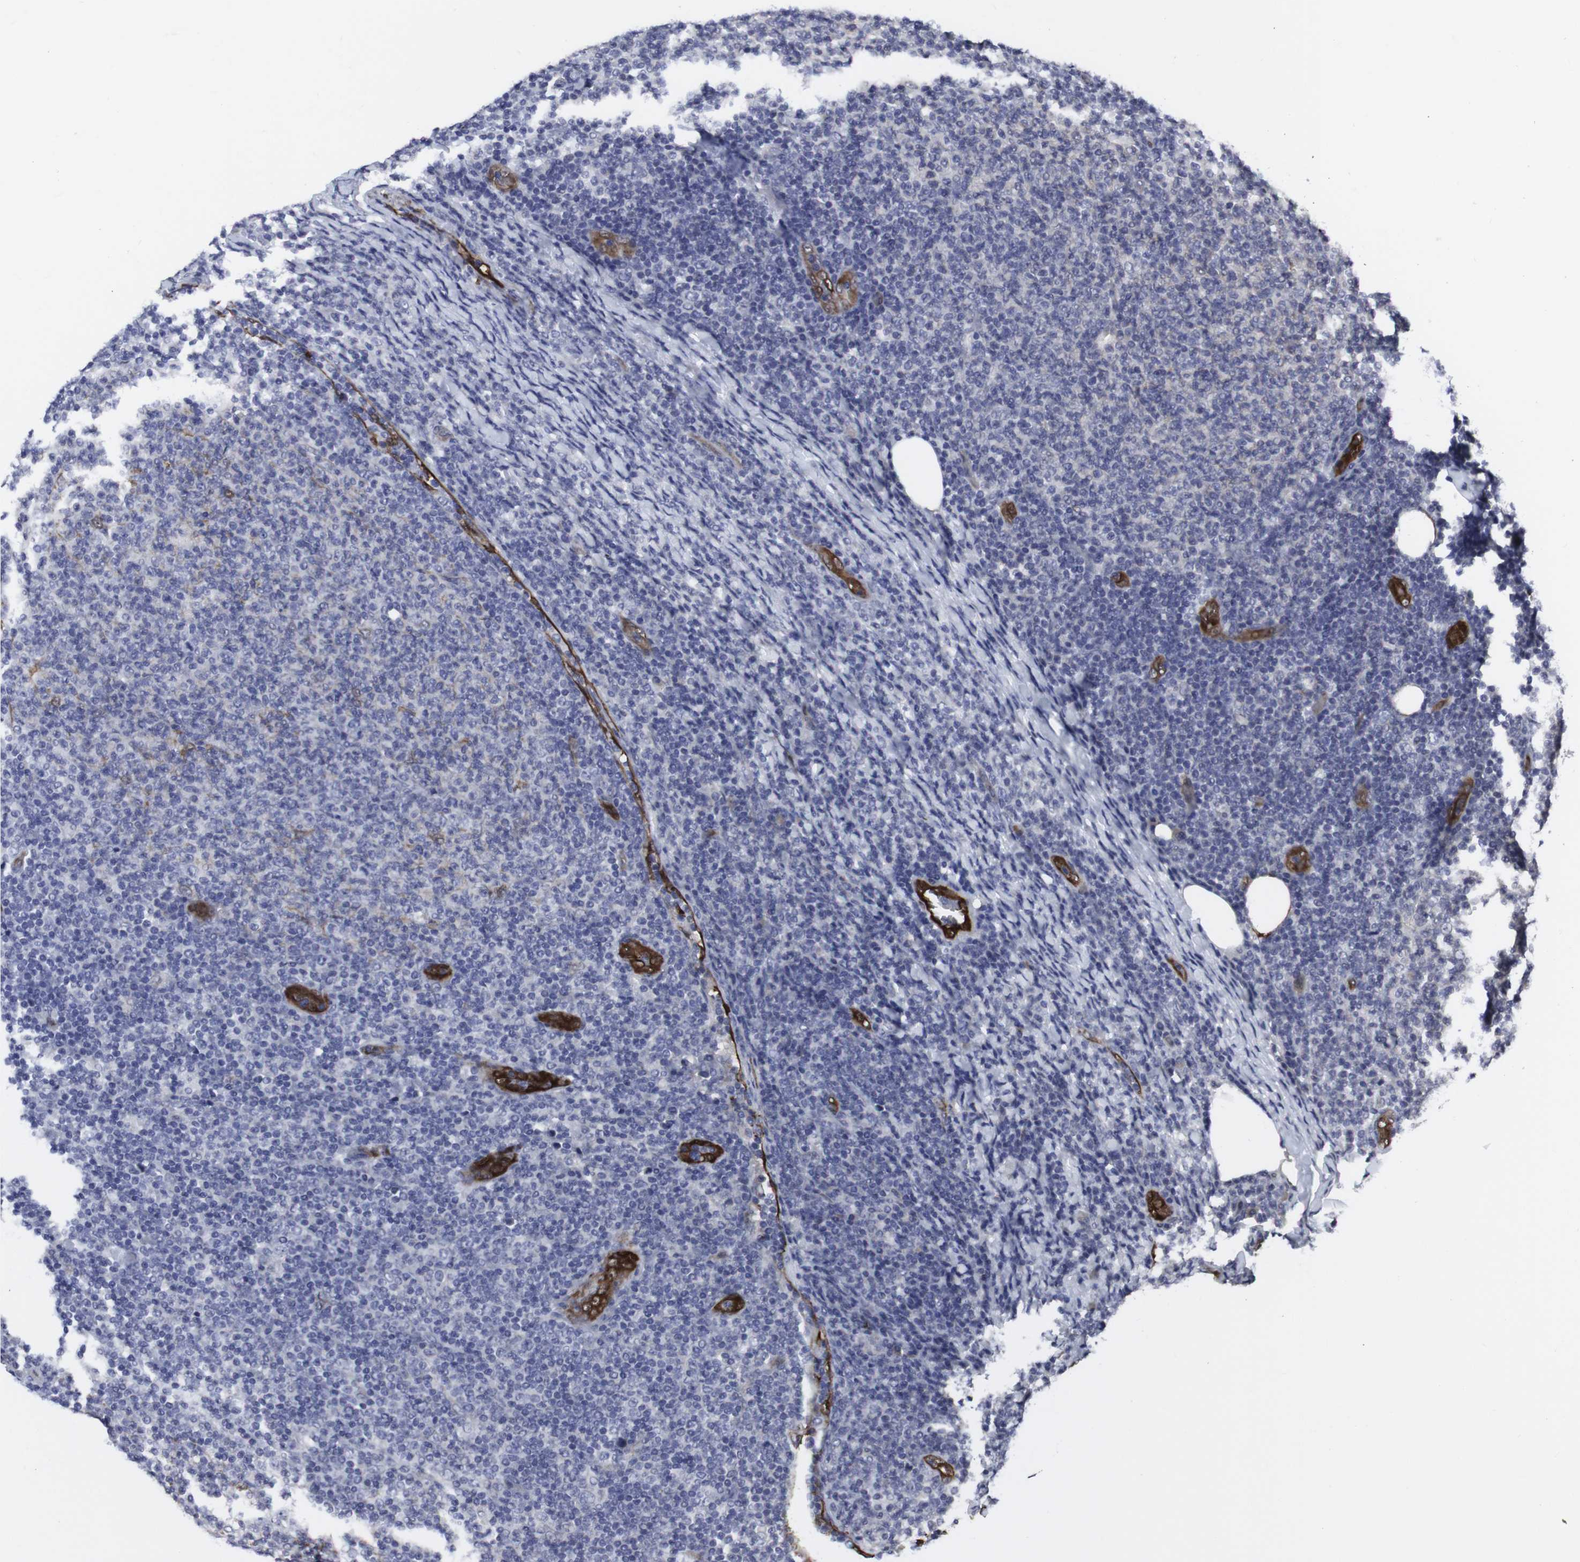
{"staining": {"intensity": "negative", "quantity": "none", "location": "none"}, "tissue": "lymphoma", "cell_type": "Tumor cells", "image_type": "cancer", "snomed": [{"axis": "morphology", "description": "Malignant lymphoma, non-Hodgkin's type, Low grade"}, {"axis": "topography", "description": "Lymph node"}], "caption": "The immunohistochemistry micrograph has no significant positivity in tumor cells of malignant lymphoma, non-Hodgkin's type (low-grade) tissue.", "gene": "SNCG", "patient": {"sex": "male", "age": 66}}